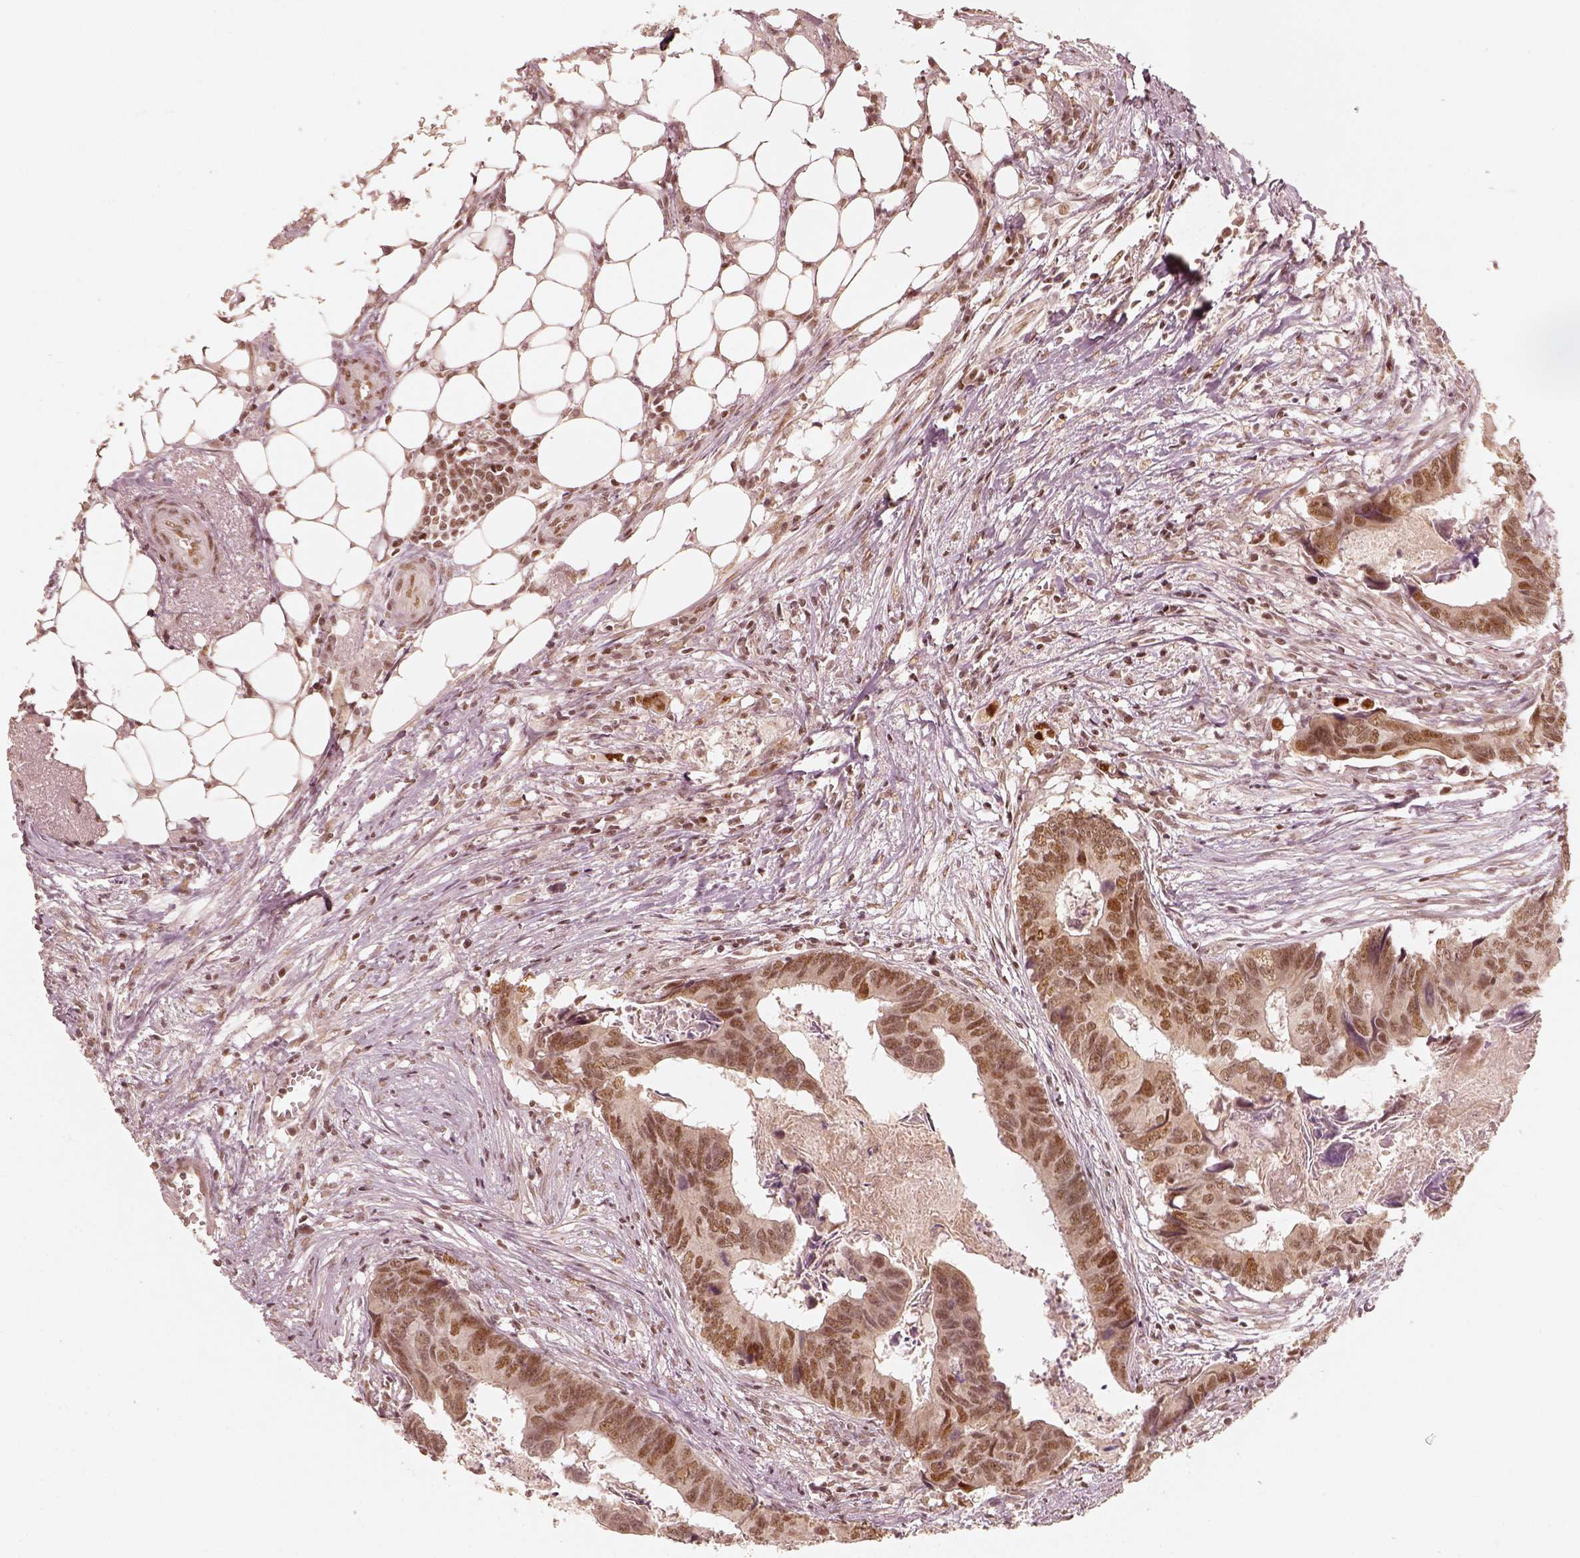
{"staining": {"intensity": "moderate", "quantity": ">75%", "location": "nuclear"}, "tissue": "colorectal cancer", "cell_type": "Tumor cells", "image_type": "cancer", "snomed": [{"axis": "morphology", "description": "Adenocarcinoma, NOS"}, {"axis": "topography", "description": "Colon"}], "caption": "Moderate nuclear expression is appreciated in about >75% of tumor cells in colorectal adenocarcinoma.", "gene": "GMEB2", "patient": {"sex": "female", "age": 82}}